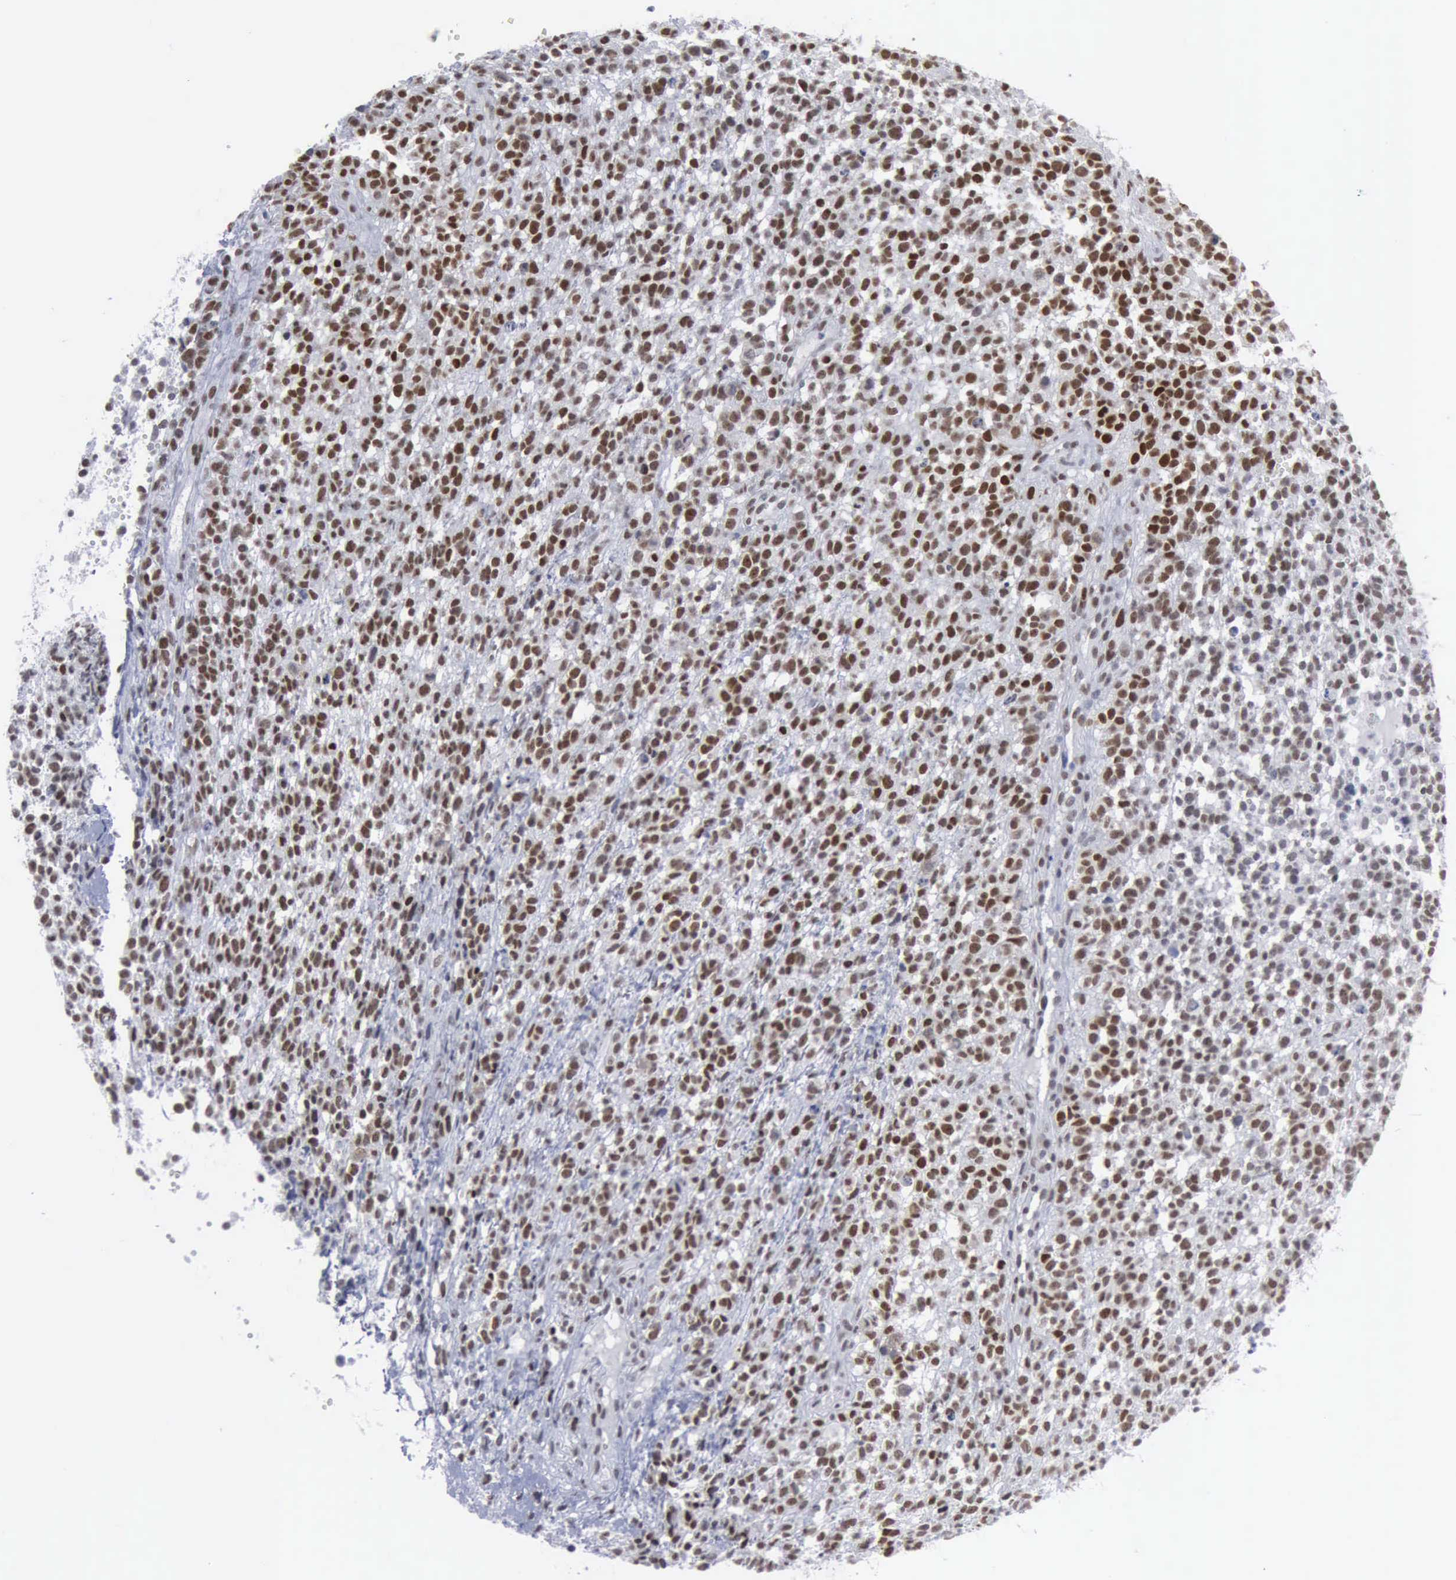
{"staining": {"intensity": "moderate", "quantity": ">75%", "location": "nuclear"}, "tissue": "glioma", "cell_type": "Tumor cells", "image_type": "cancer", "snomed": [{"axis": "morphology", "description": "Glioma, malignant, High grade"}, {"axis": "topography", "description": "Brain"}], "caption": "Moderate nuclear protein expression is present in about >75% of tumor cells in high-grade glioma (malignant).", "gene": "XPA", "patient": {"sex": "male", "age": 66}}